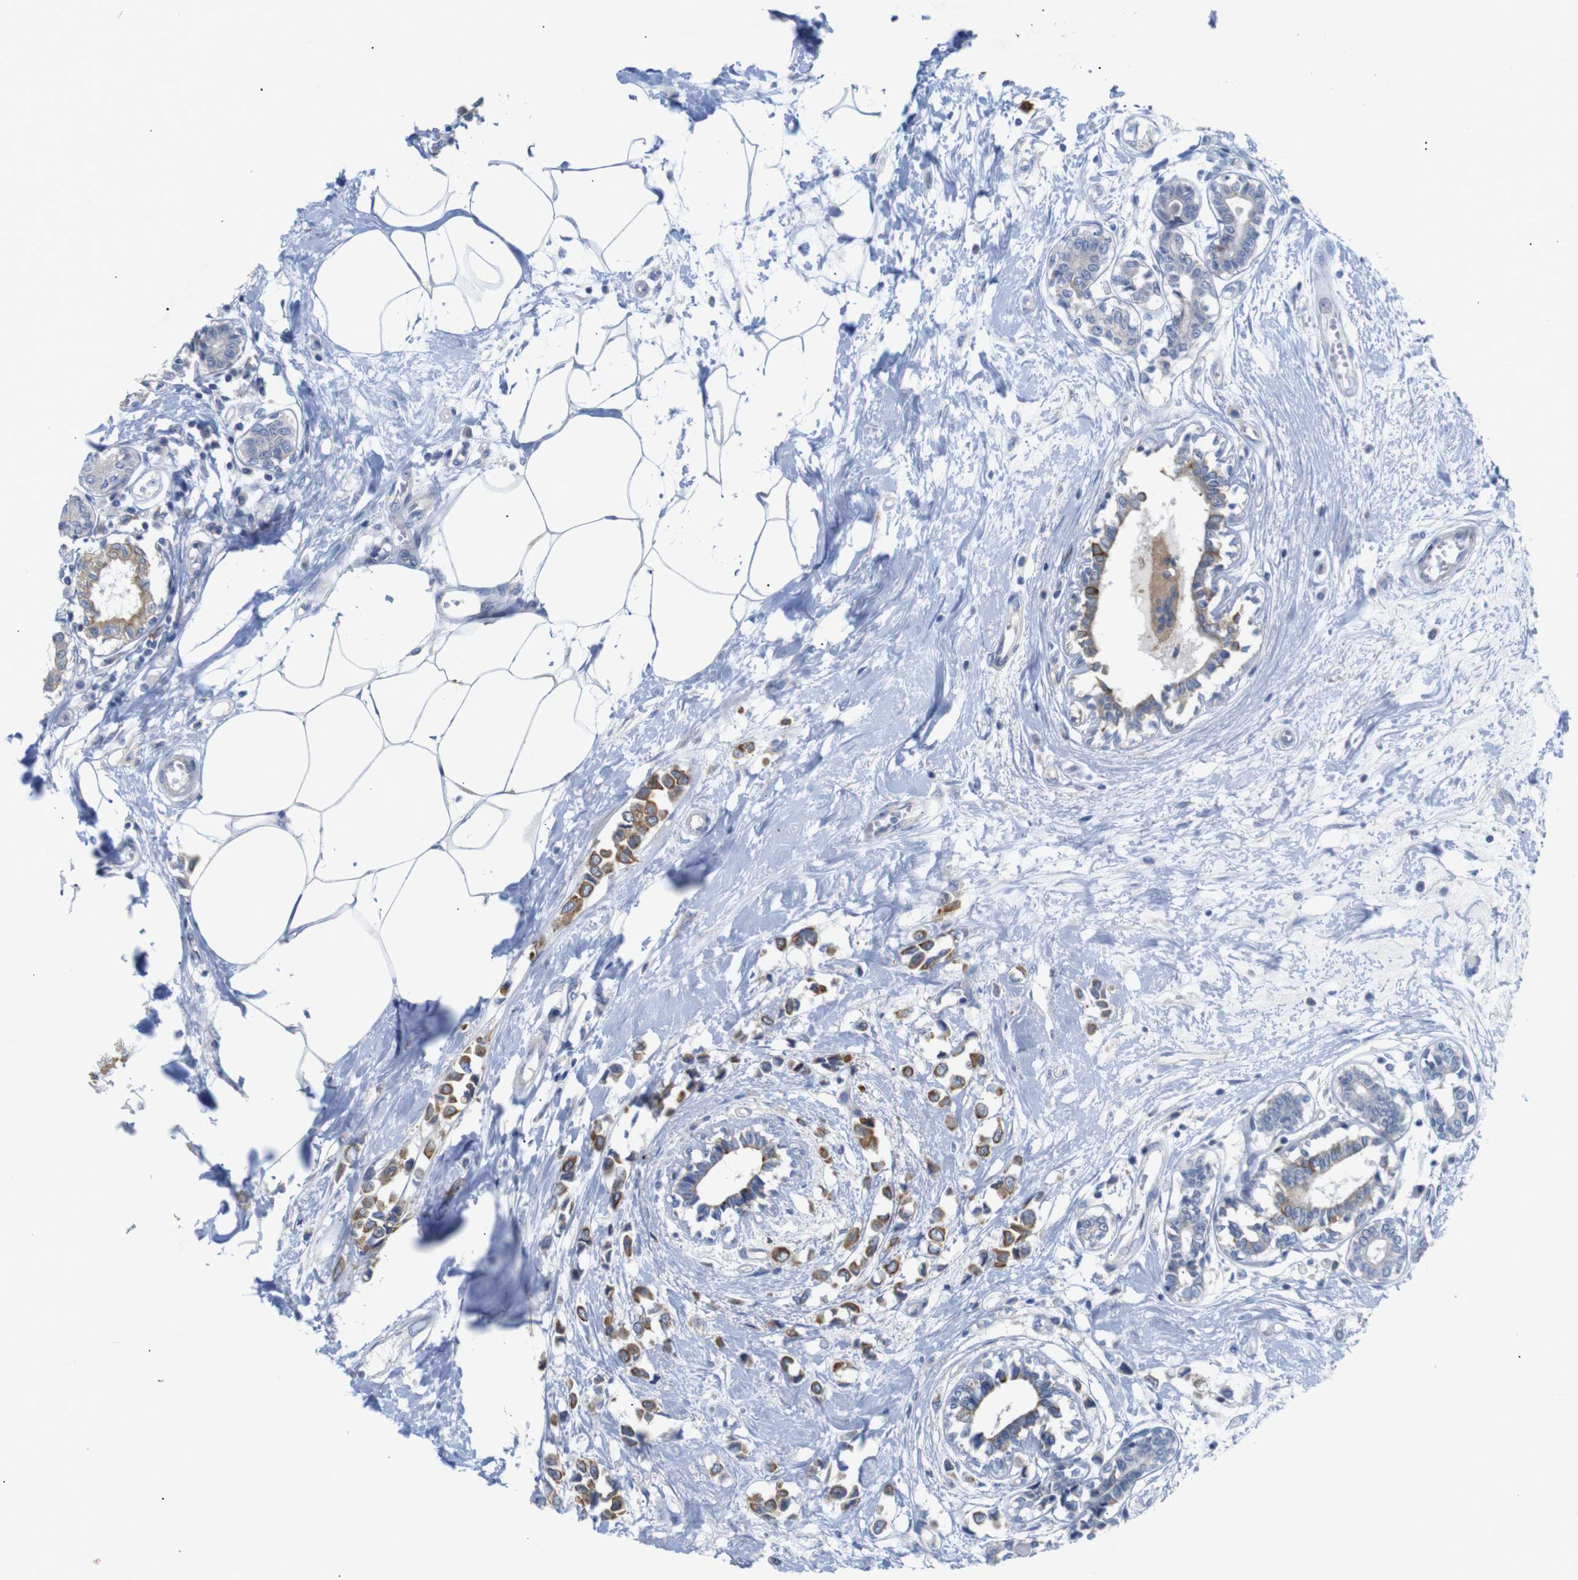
{"staining": {"intensity": "moderate", "quantity": ">75%", "location": "cytoplasmic/membranous"}, "tissue": "breast cancer", "cell_type": "Tumor cells", "image_type": "cancer", "snomed": [{"axis": "morphology", "description": "Lobular carcinoma"}, {"axis": "topography", "description": "Breast"}], "caption": "DAB immunohistochemical staining of breast cancer demonstrates moderate cytoplasmic/membranous protein expression in approximately >75% of tumor cells.", "gene": "ALOX15", "patient": {"sex": "female", "age": 51}}